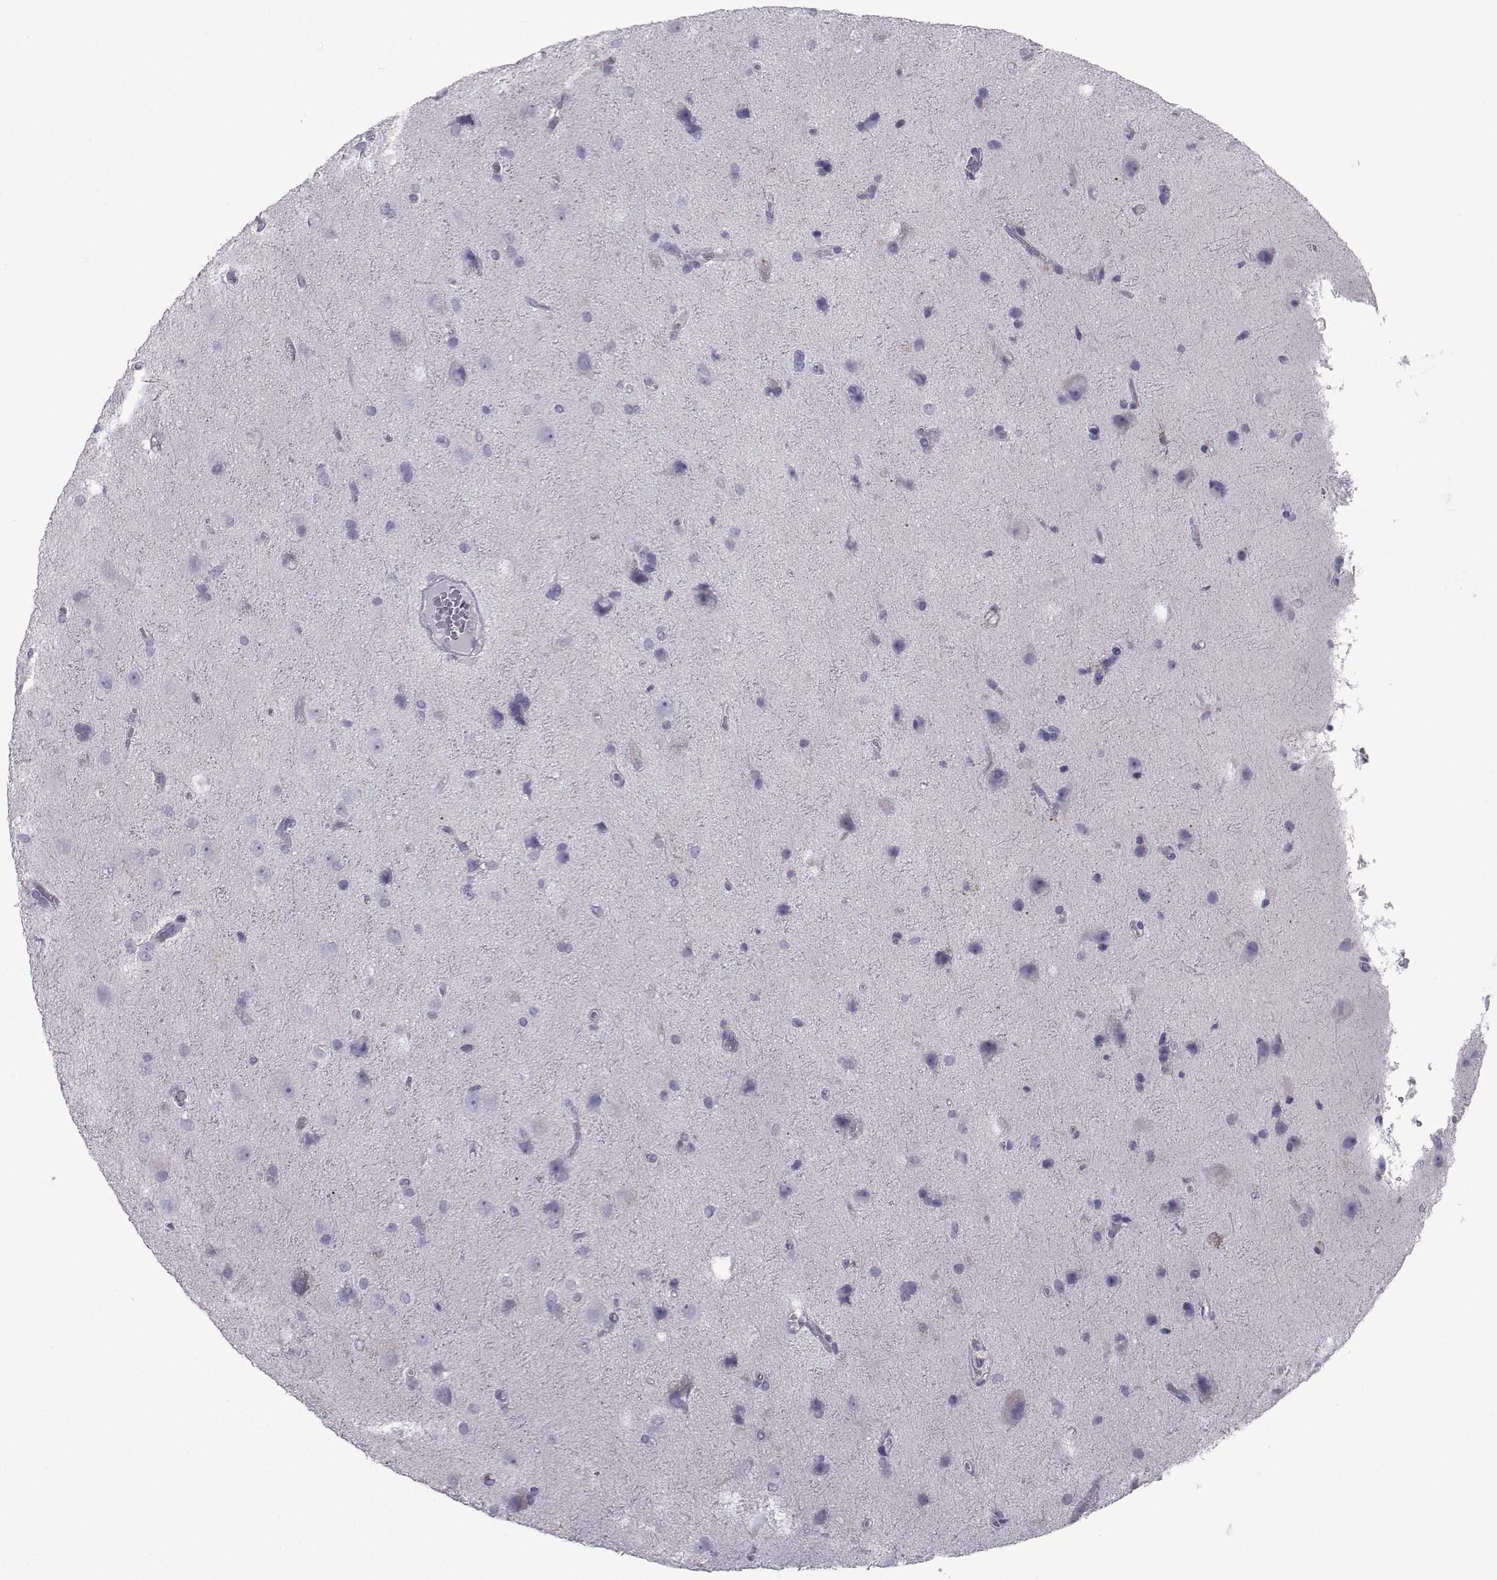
{"staining": {"intensity": "negative", "quantity": "none", "location": "none"}, "tissue": "glioma", "cell_type": "Tumor cells", "image_type": "cancer", "snomed": [{"axis": "morphology", "description": "Glioma, malignant, Low grade"}, {"axis": "topography", "description": "Brain"}], "caption": "Tumor cells are negative for brown protein staining in glioma.", "gene": "FDXR", "patient": {"sex": "male", "age": 58}}